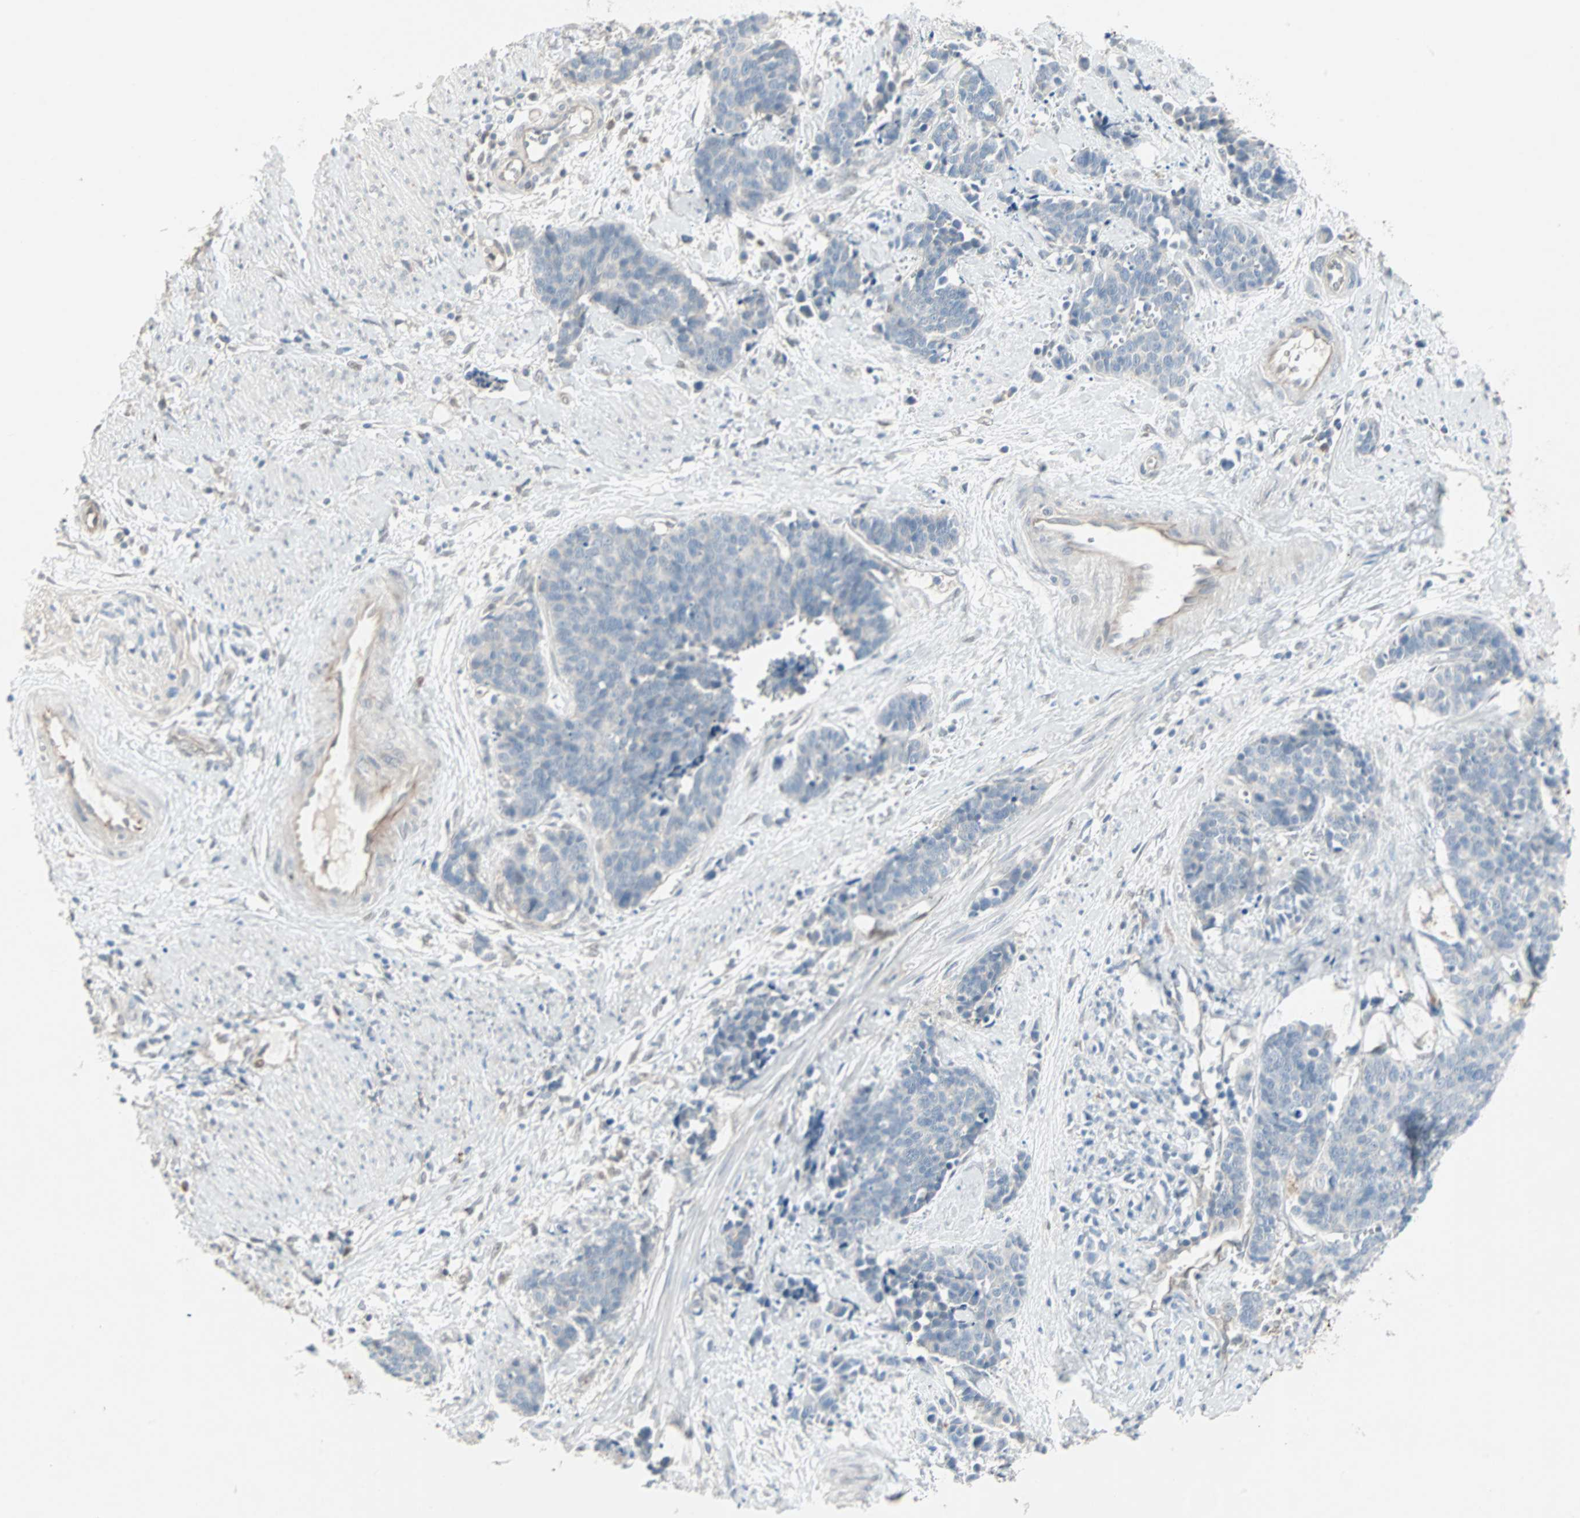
{"staining": {"intensity": "negative", "quantity": "none", "location": "none"}, "tissue": "cervical cancer", "cell_type": "Tumor cells", "image_type": "cancer", "snomed": [{"axis": "morphology", "description": "Squamous cell carcinoma, NOS"}, {"axis": "topography", "description": "Cervix"}], "caption": "A high-resolution histopathology image shows immunohistochemistry staining of squamous cell carcinoma (cervical), which demonstrates no significant staining in tumor cells.", "gene": "CAND2", "patient": {"sex": "female", "age": 35}}